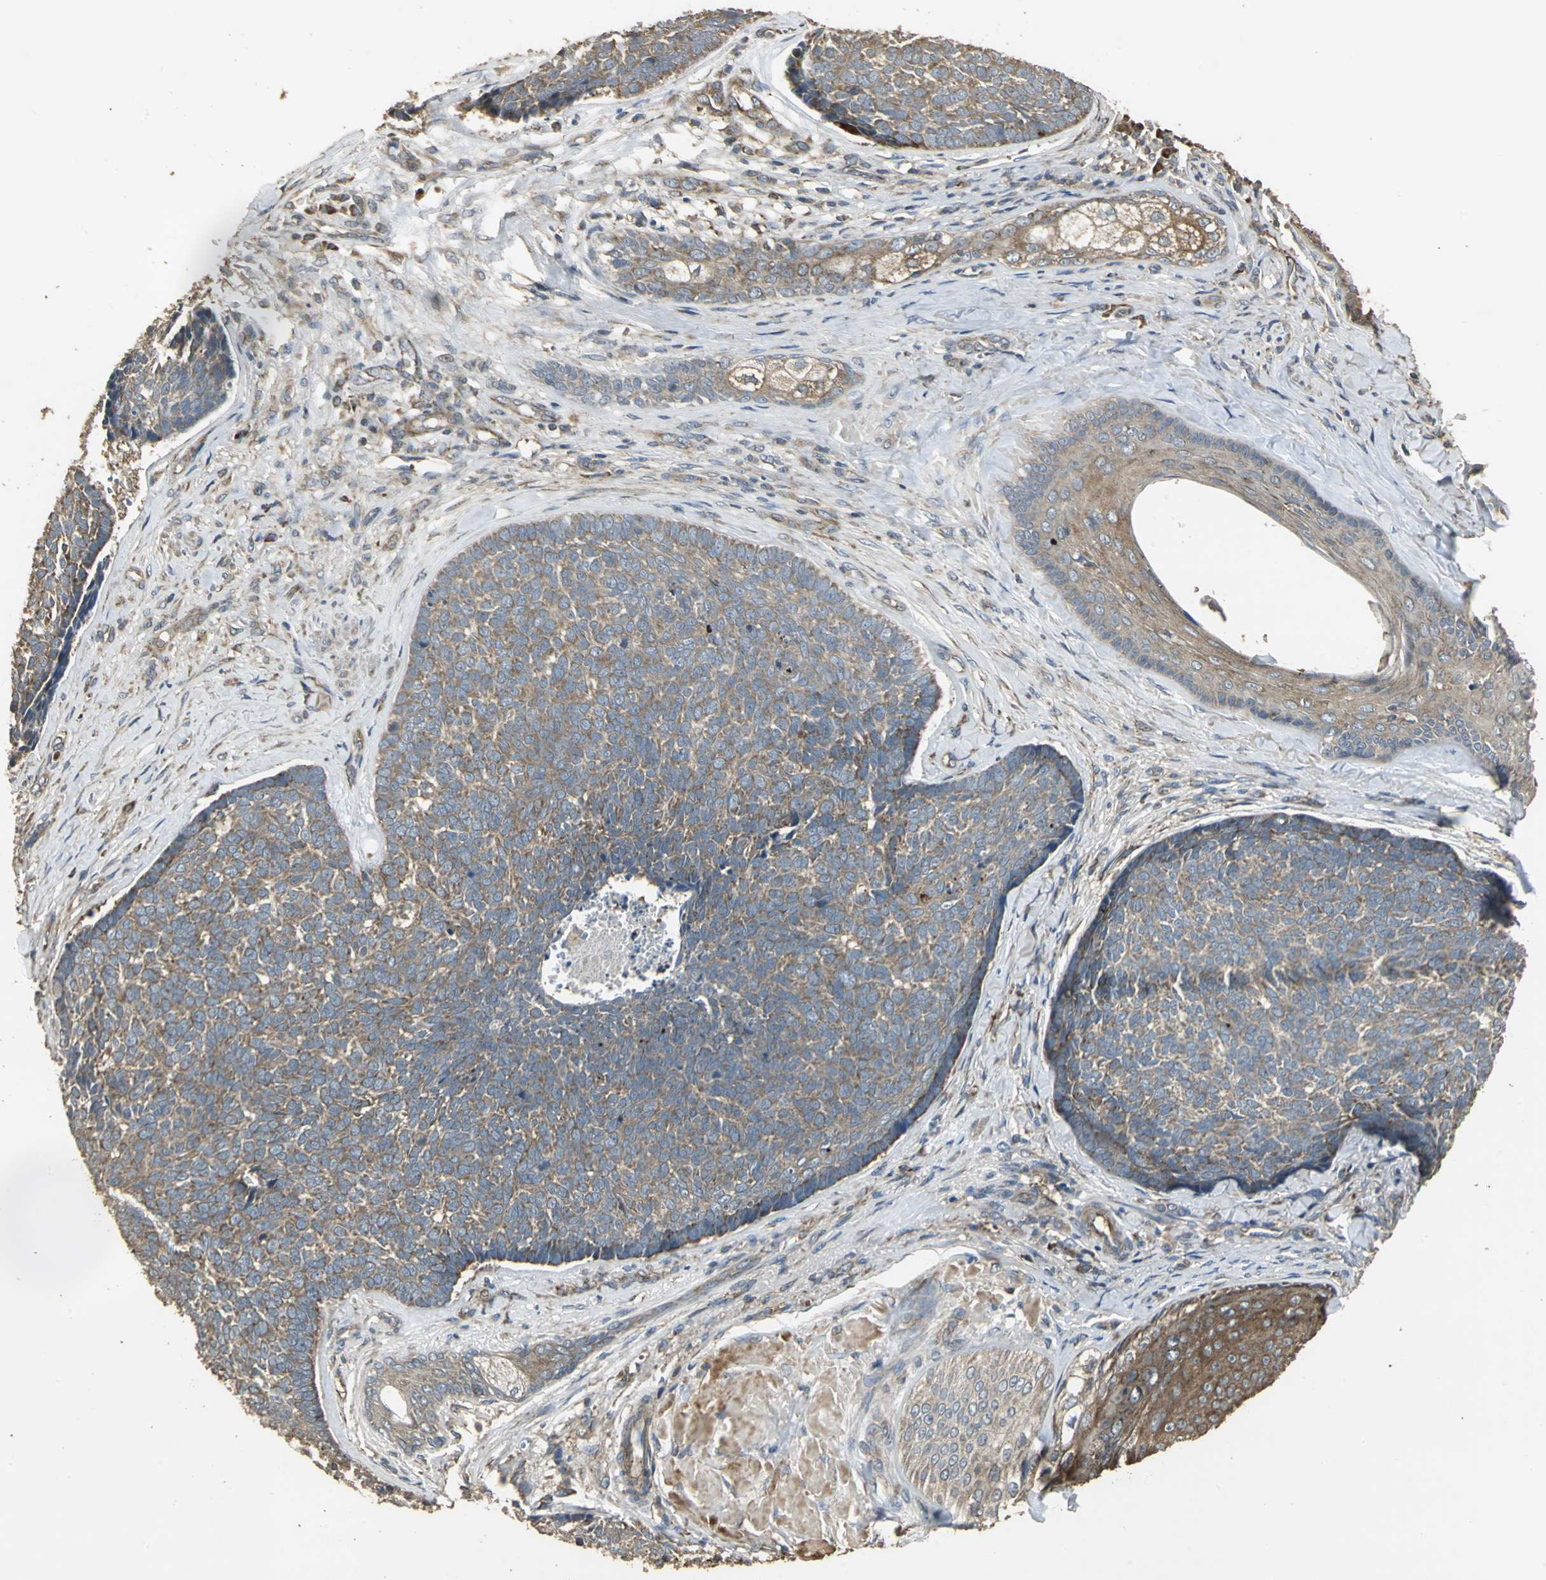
{"staining": {"intensity": "moderate", "quantity": ">75%", "location": "cytoplasmic/membranous"}, "tissue": "skin cancer", "cell_type": "Tumor cells", "image_type": "cancer", "snomed": [{"axis": "morphology", "description": "Basal cell carcinoma"}, {"axis": "topography", "description": "Skin"}], "caption": "Human basal cell carcinoma (skin) stained with a protein marker reveals moderate staining in tumor cells.", "gene": "KANK1", "patient": {"sex": "male", "age": 84}}